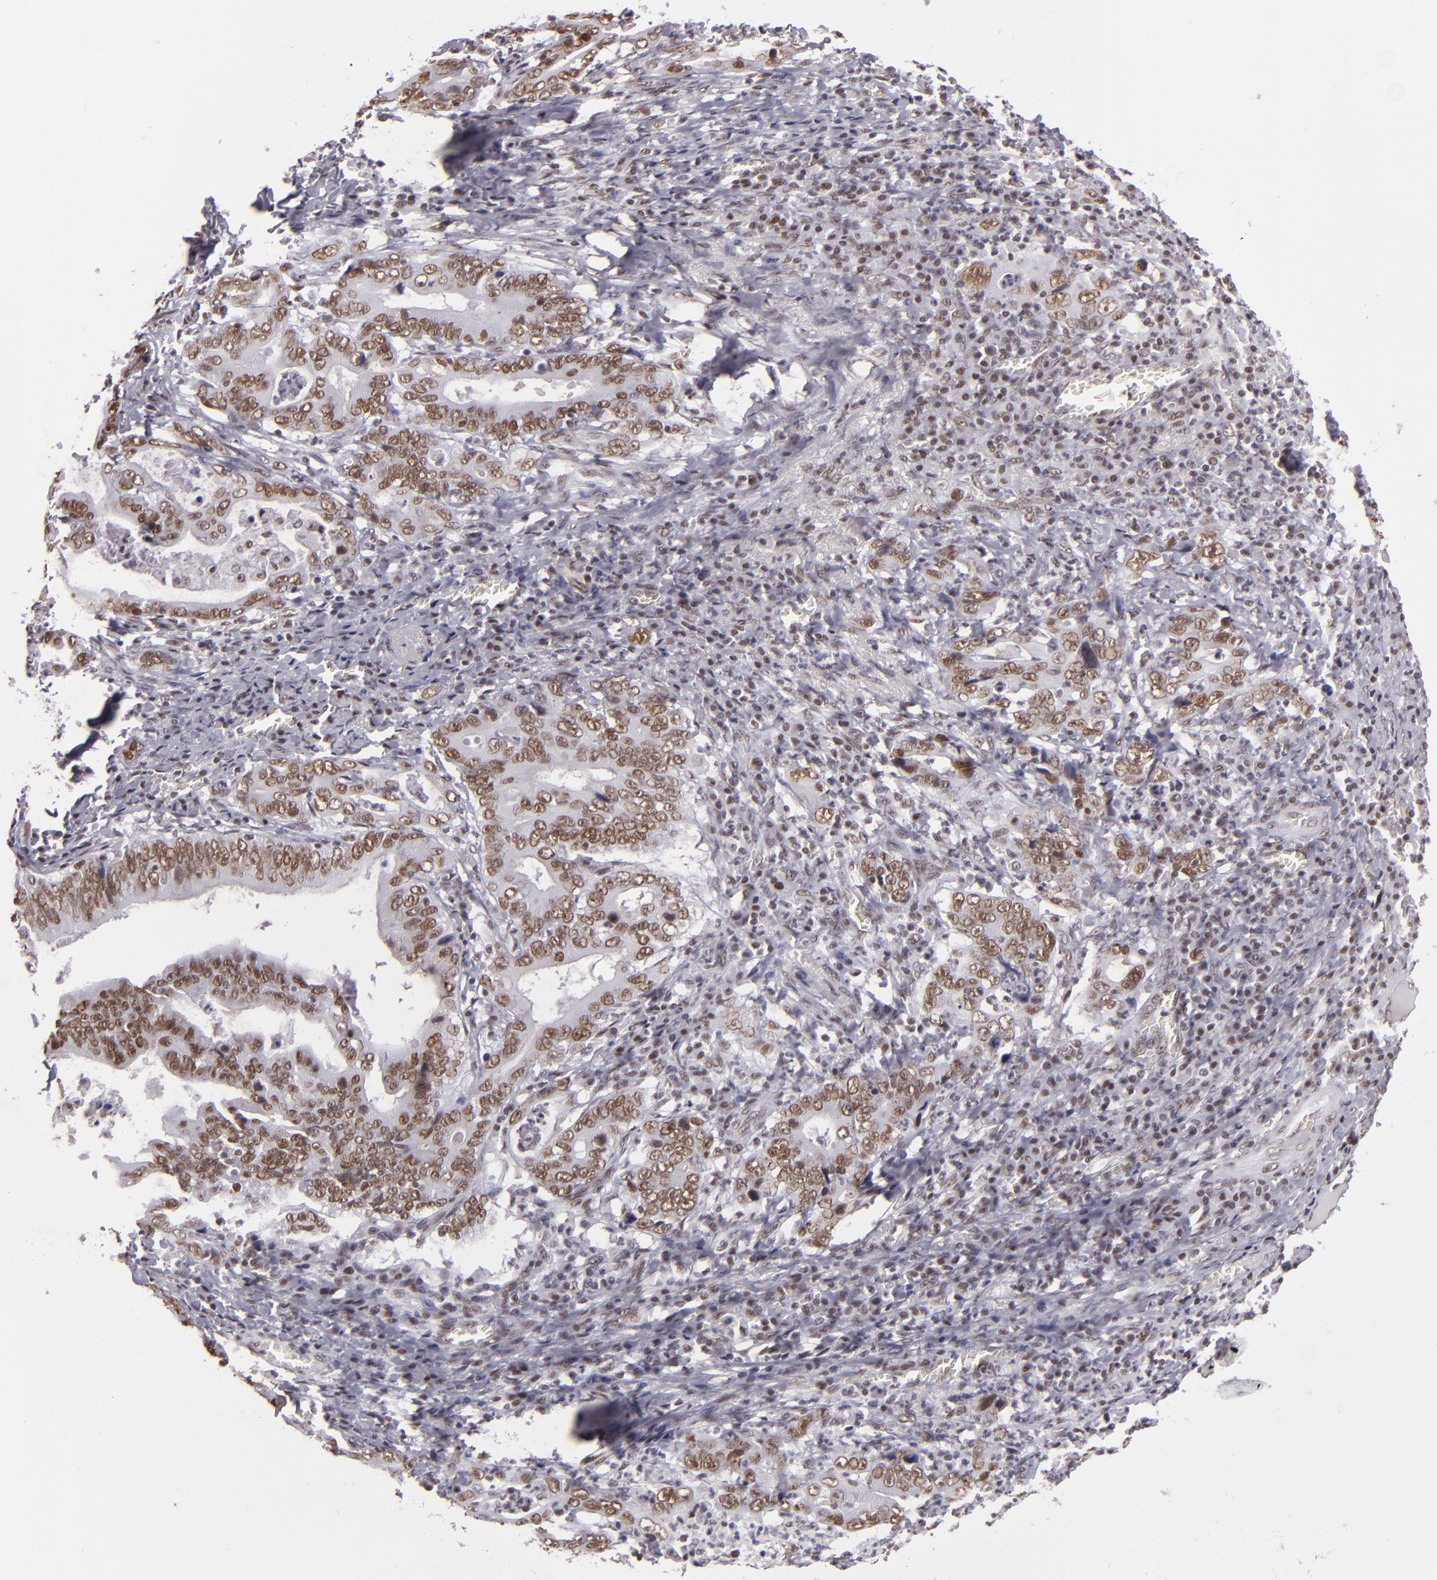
{"staining": {"intensity": "moderate", "quantity": ">75%", "location": "nuclear"}, "tissue": "stomach cancer", "cell_type": "Tumor cells", "image_type": "cancer", "snomed": [{"axis": "morphology", "description": "Adenocarcinoma, NOS"}, {"axis": "topography", "description": "Stomach, upper"}], "caption": "An immunohistochemistry (IHC) image of neoplastic tissue is shown. Protein staining in brown highlights moderate nuclear positivity in adenocarcinoma (stomach) within tumor cells.", "gene": "BRD8", "patient": {"sex": "male", "age": 63}}